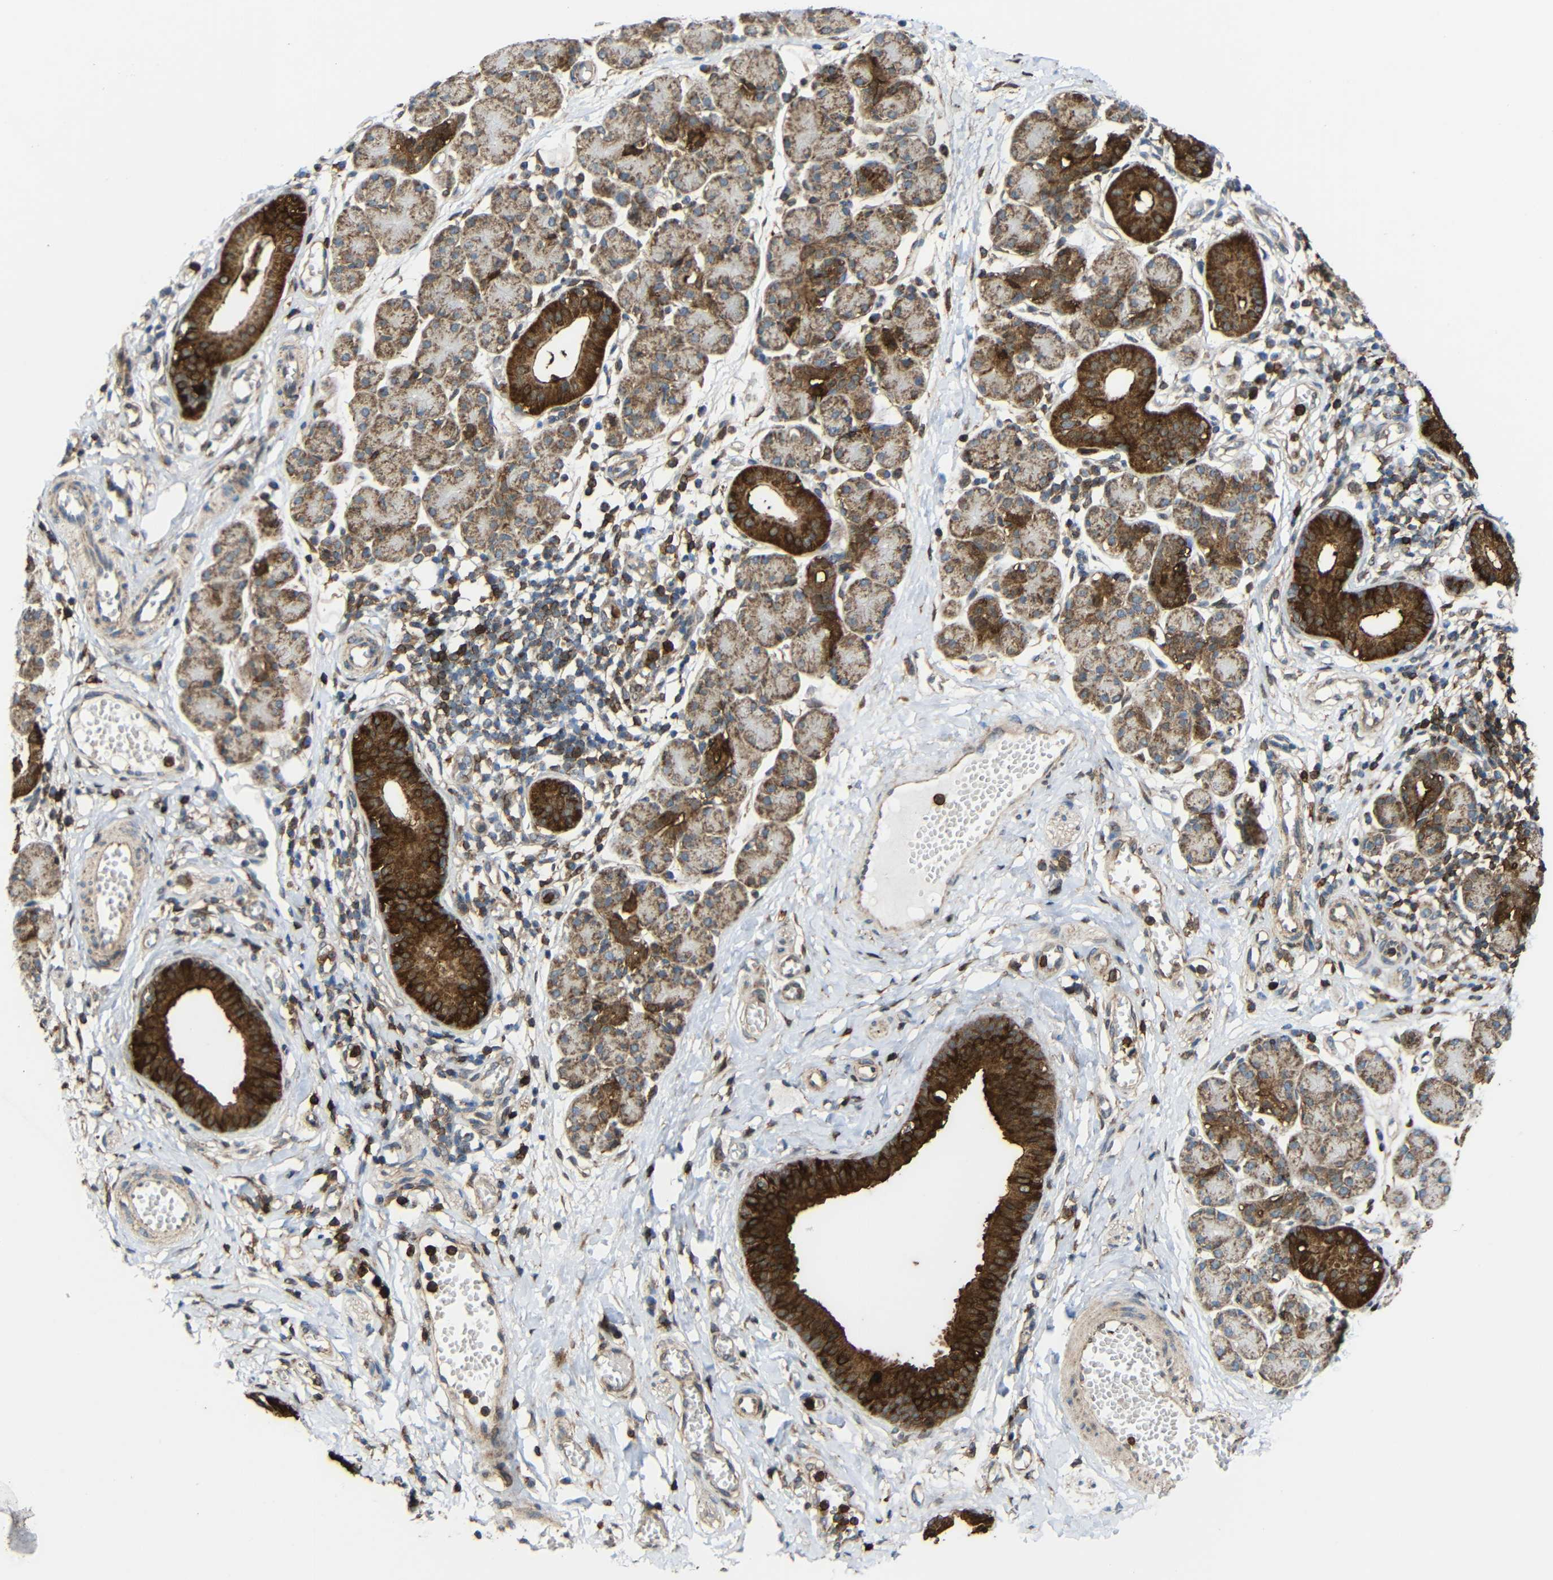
{"staining": {"intensity": "strong", "quantity": "25%-75%", "location": "cytoplasmic/membranous"}, "tissue": "salivary gland", "cell_type": "Glandular cells", "image_type": "normal", "snomed": [{"axis": "morphology", "description": "Normal tissue, NOS"}, {"axis": "morphology", "description": "Inflammation, NOS"}, {"axis": "topography", "description": "Lymph node"}, {"axis": "topography", "description": "Salivary gland"}], "caption": "High-magnification brightfield microscopy of unremarkable salivary gland stained with DAB (3,3'-diaminobenzidine) (brown) and counterstained with hematoxylin (blue). glandular cells exhibit strong cytoplasmic/membranous positivity is appreciated in approximately25%-75% of cells.", "gene": "C1GALT1", "patient": {"sex": "male", "age": 3}}